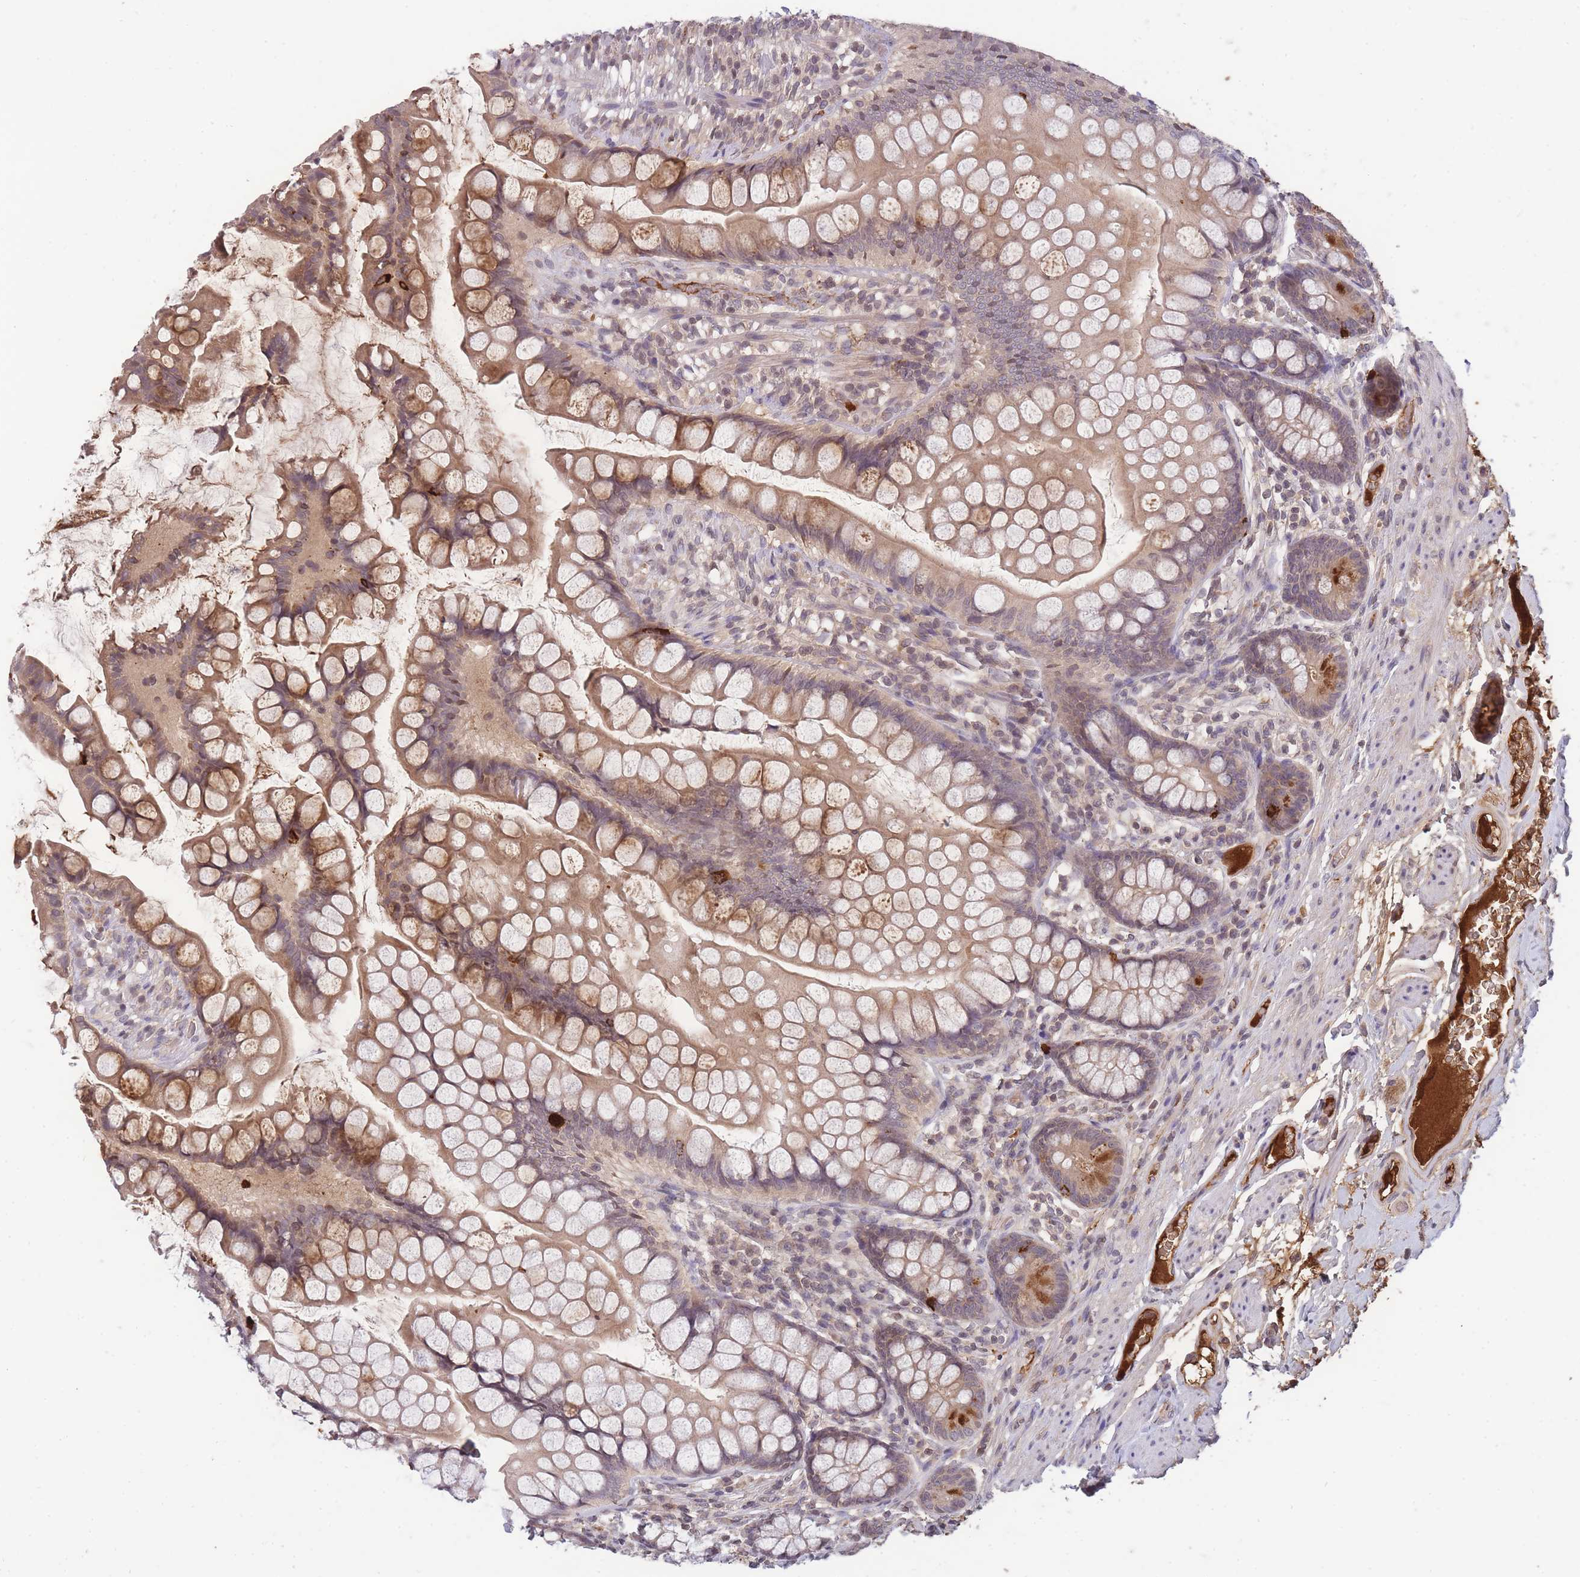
{"staining": {"intensity": "moderate", "quantity": "25%-75%", "location": "cytoplasmic/membranous"}, "tissue": "small intestine", "cell_type": "Glandular cells", "image_type": "normal", "snomed": [{"axis": "morphology", "description": "Normal tissue, NOS"}, {"axis": "topography", "description": "Small intestine"}], "caption": "A high-resolution micrograph shows immunohistochemistry (IHC) staining of normal small intestine, which displays moderate cytoplasmic/membranous positivity in approximately 25%-75% of glandular cells. Using DAB (3,3'-diaminobenzidine) (brown) and hematoxylin (blue) stains, captured at high magnification using brightfield microscopy.", "gene": "RALGDS", "patient": {"sex": "male", "age": 70}}